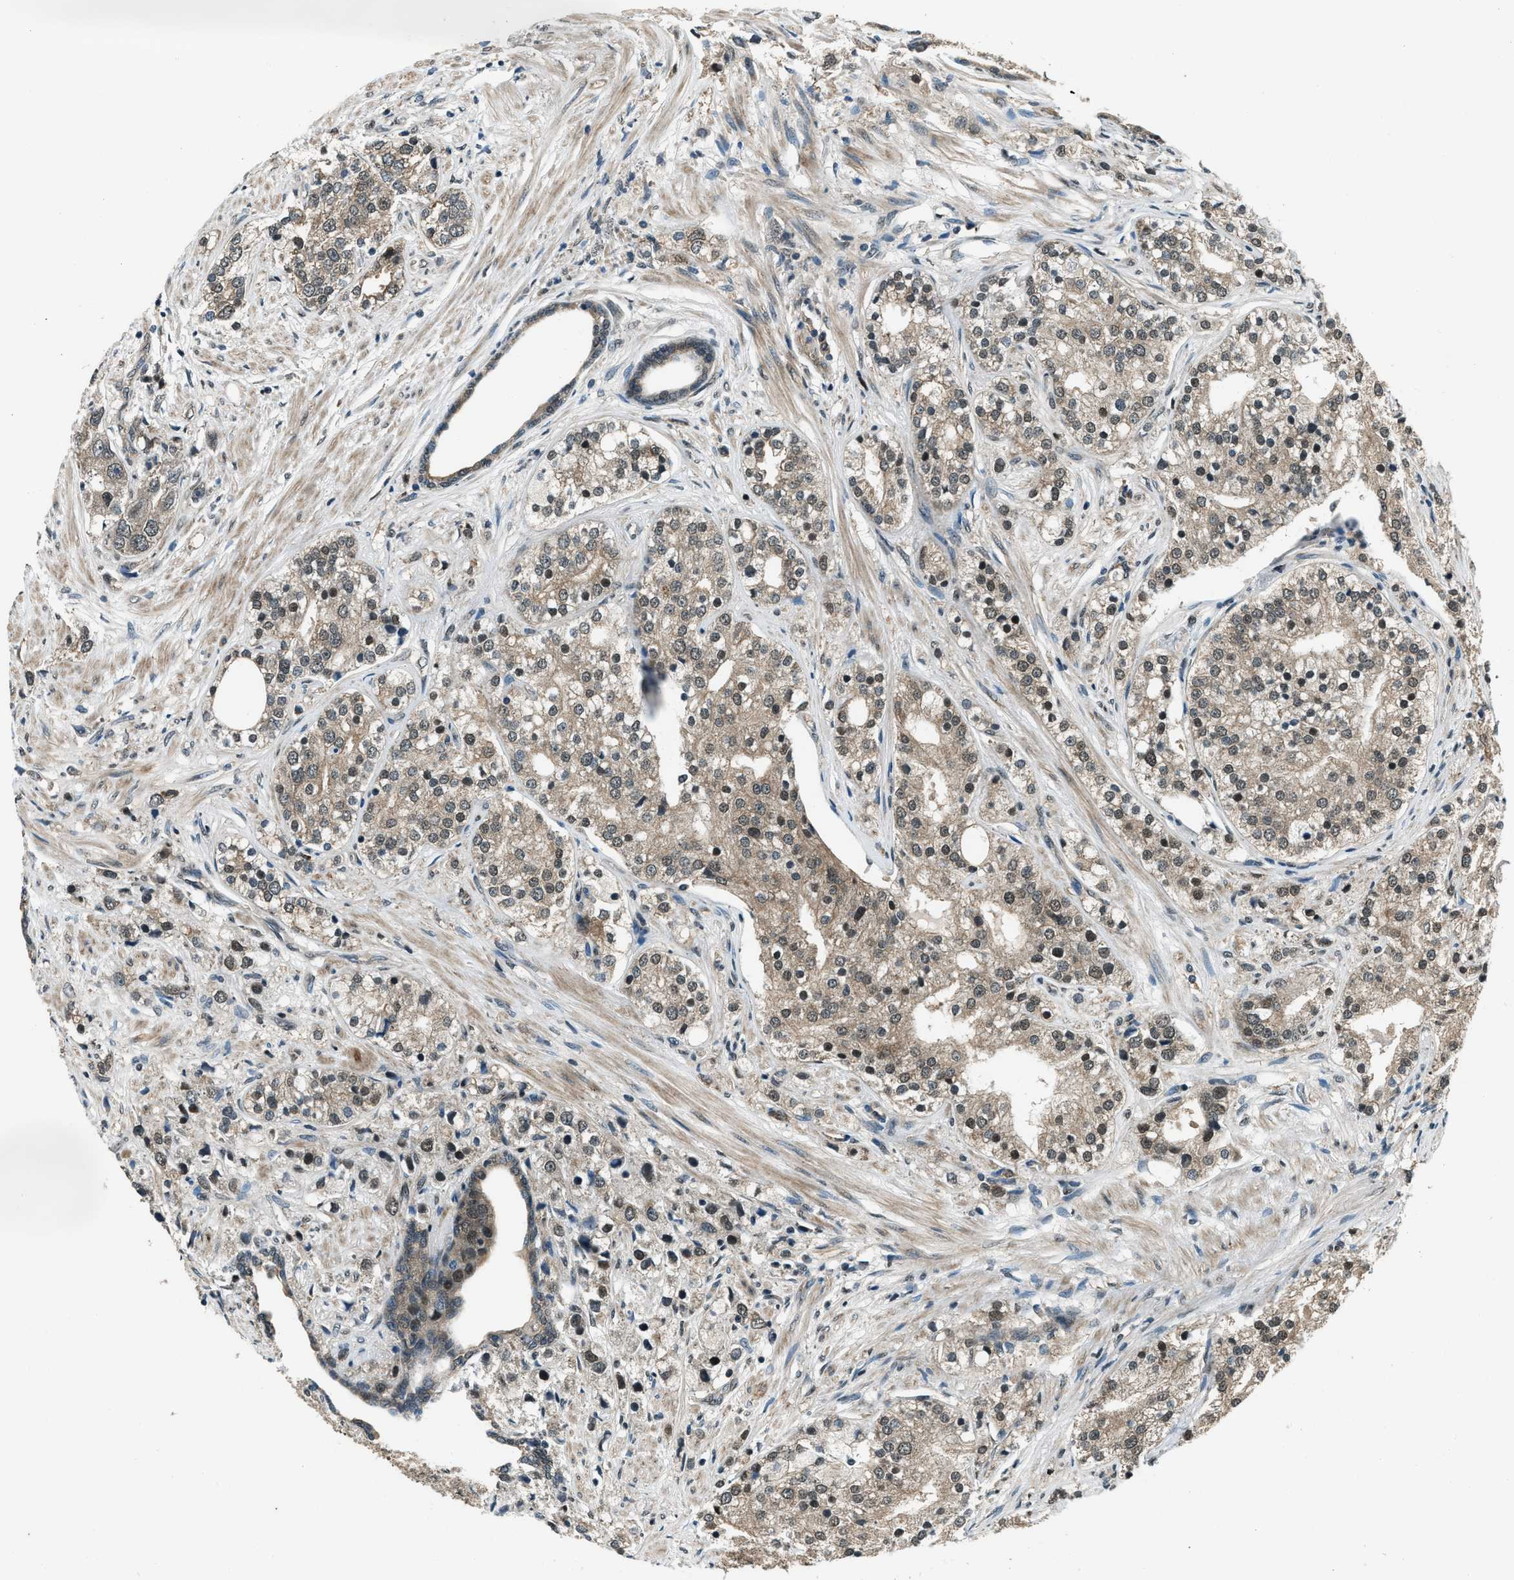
{"staining": {"intensity": "weak", "quantity": ">75%", "location": "cytoplasmic/membranous"}, "tissue": "prostate cancer", "cell_type": "Tumor cells", "image_type": "cancer", "snomed": [{"axis": "morphology", "description": "Adenocarcinoma, High grade"}, {"axis": "topography", "description": "Prostate"}], "caption": "A high-resolution micrograph shows immunohistochemistry (IHC) staining of prostate cancer (adenocarcinoma (high-grade)), which exhibits weak cytoplasmic/membranous expression in about >75% of tumor cells. (DAB = brown stain, brightfield microscopy at high magnification).", "gene": "SVIL", "patient": {"sex": "male", "age": 50}}